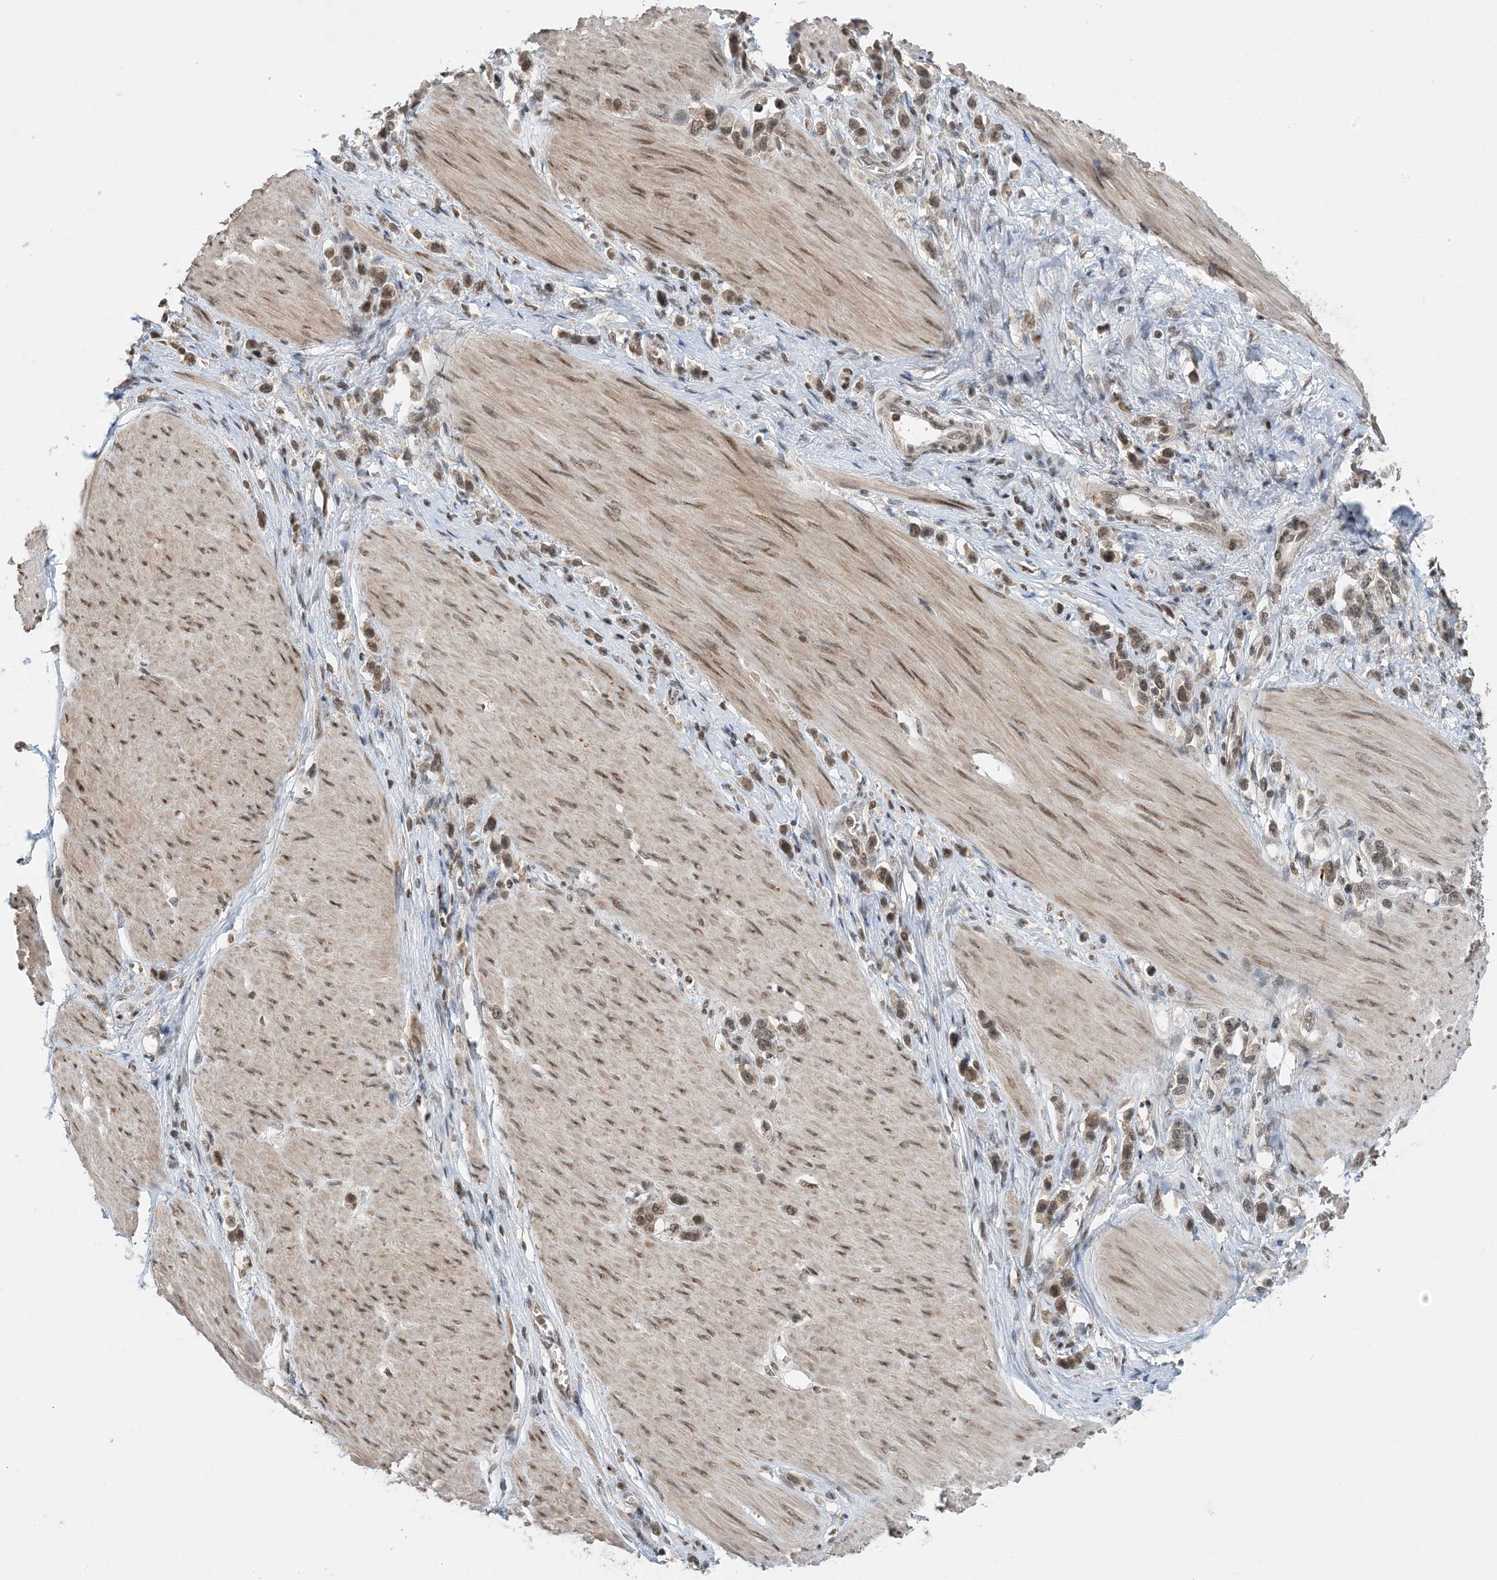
{"staining": {"intensity": "moderate", "quantity": ">75%", "location": "nuclear"}, "tissue": "stomach cancer", "cell_type": "Tumor cells", "image_type": "cancer", "snomed": [{"axis": "morphology", "description": "Adenocarcinoma, NOS"}, {"axis": "topography", "description": "Stomach"}], "caption": "A brown stain shows moderate nuclear expression of a protein in human stomach cancer (adenocarcinoma) tumor cells. (DAB (3,3'-diaminobenzidine) IHC, brown staining for protein, blue staining for nuclei).", "gene": "ACYP2", "patient": {"sex": "female", "age": 65}}